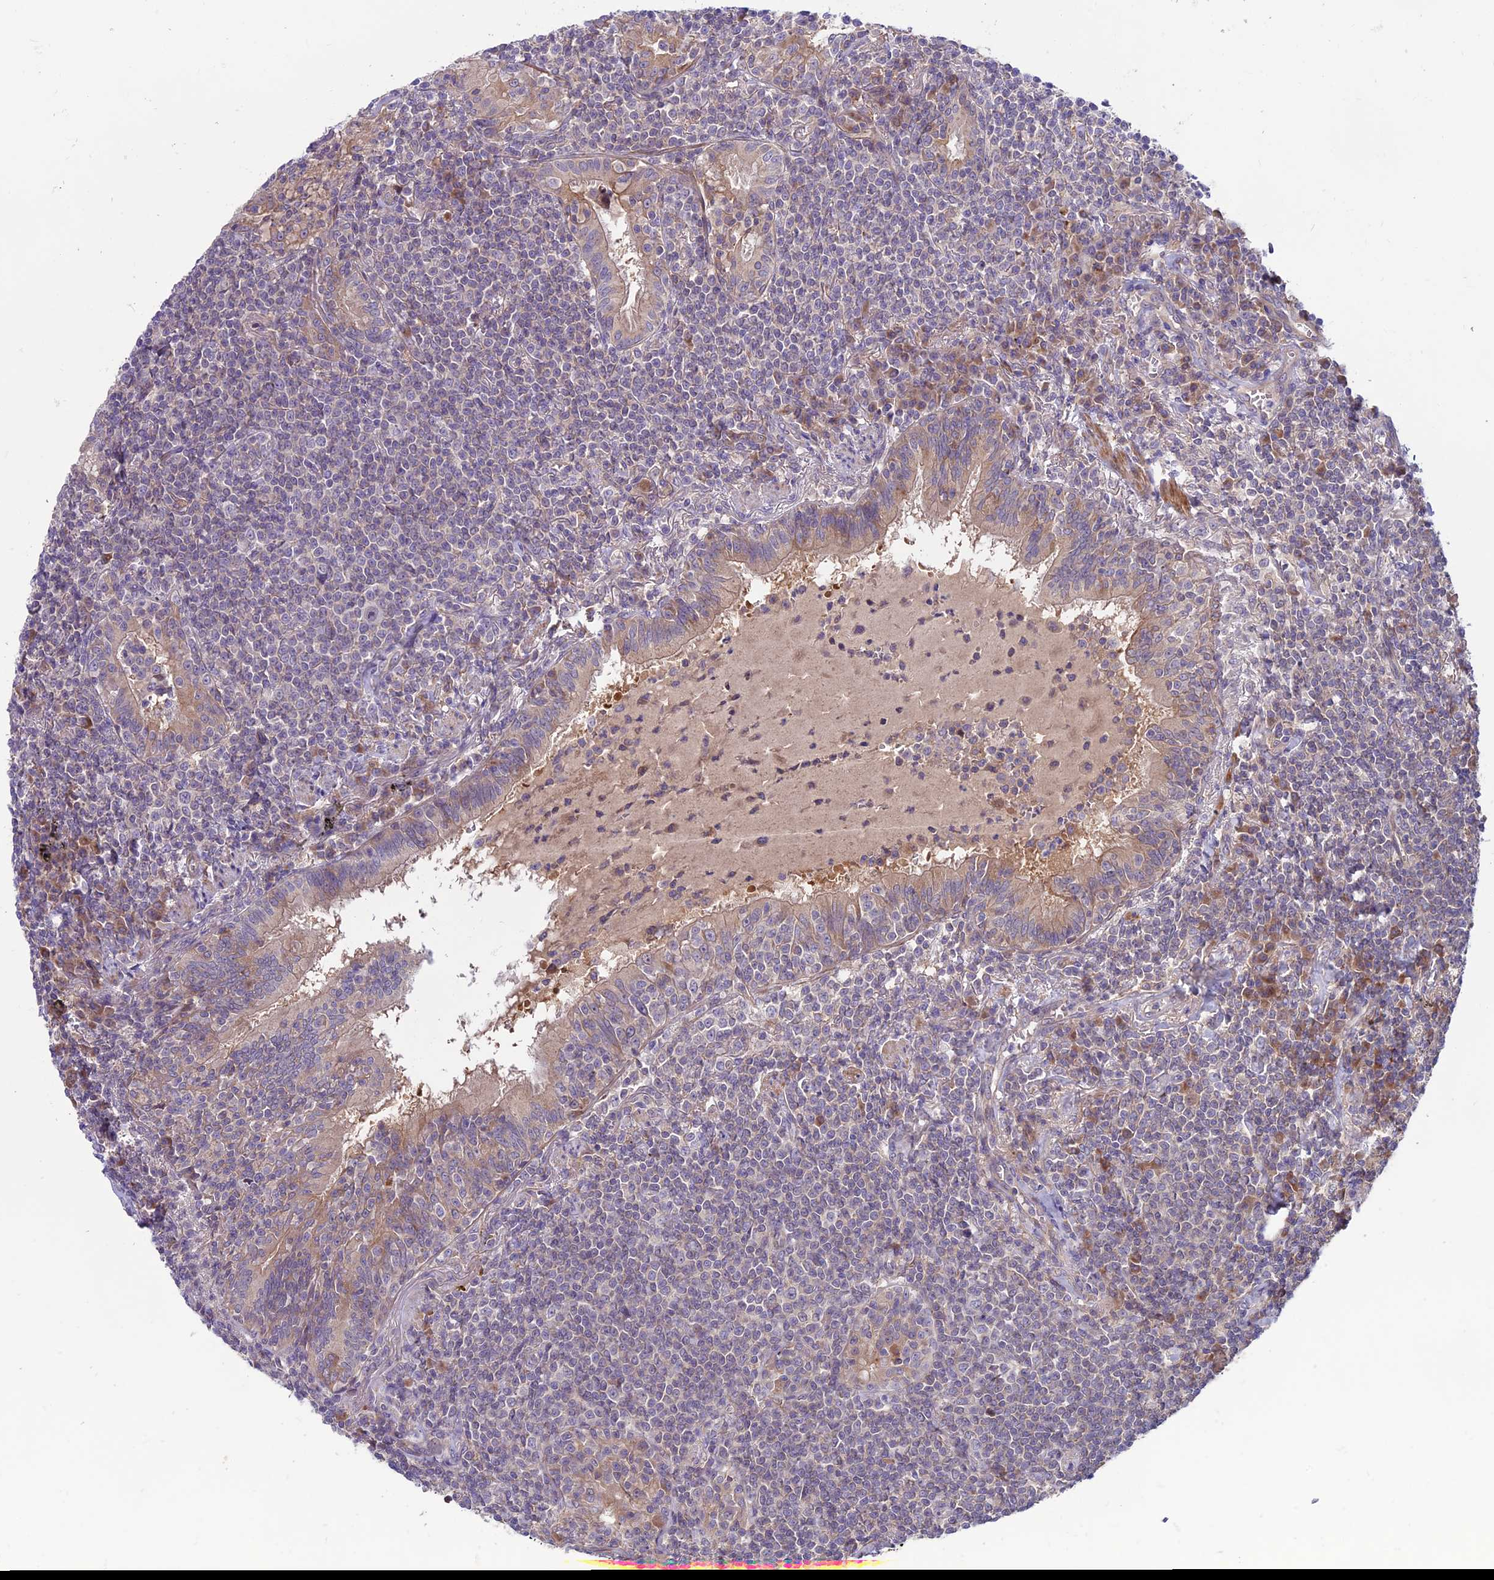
{"staining": {"intensity": "negative", "quantity": "none", "location": "none"}, "tissue": "lymphoma", "cell_type": "Tumor cells", "image_type": "cancer", "snomed": [{"axis": "morphology", "description": "Malignant lymphoma, non-Hodgkin's type, Low grade"}, {"axis": "topography", "description": "Lung"}], "caption": "This is a photomicrograph of immunohistochemistry (IHC) staining of malignant lymphoma, non-Hodgkin's type (low-grade), which shows no positivity in tumor cells.", "gene": "COG8", "patient": {"sex": "female", "age": 71}}